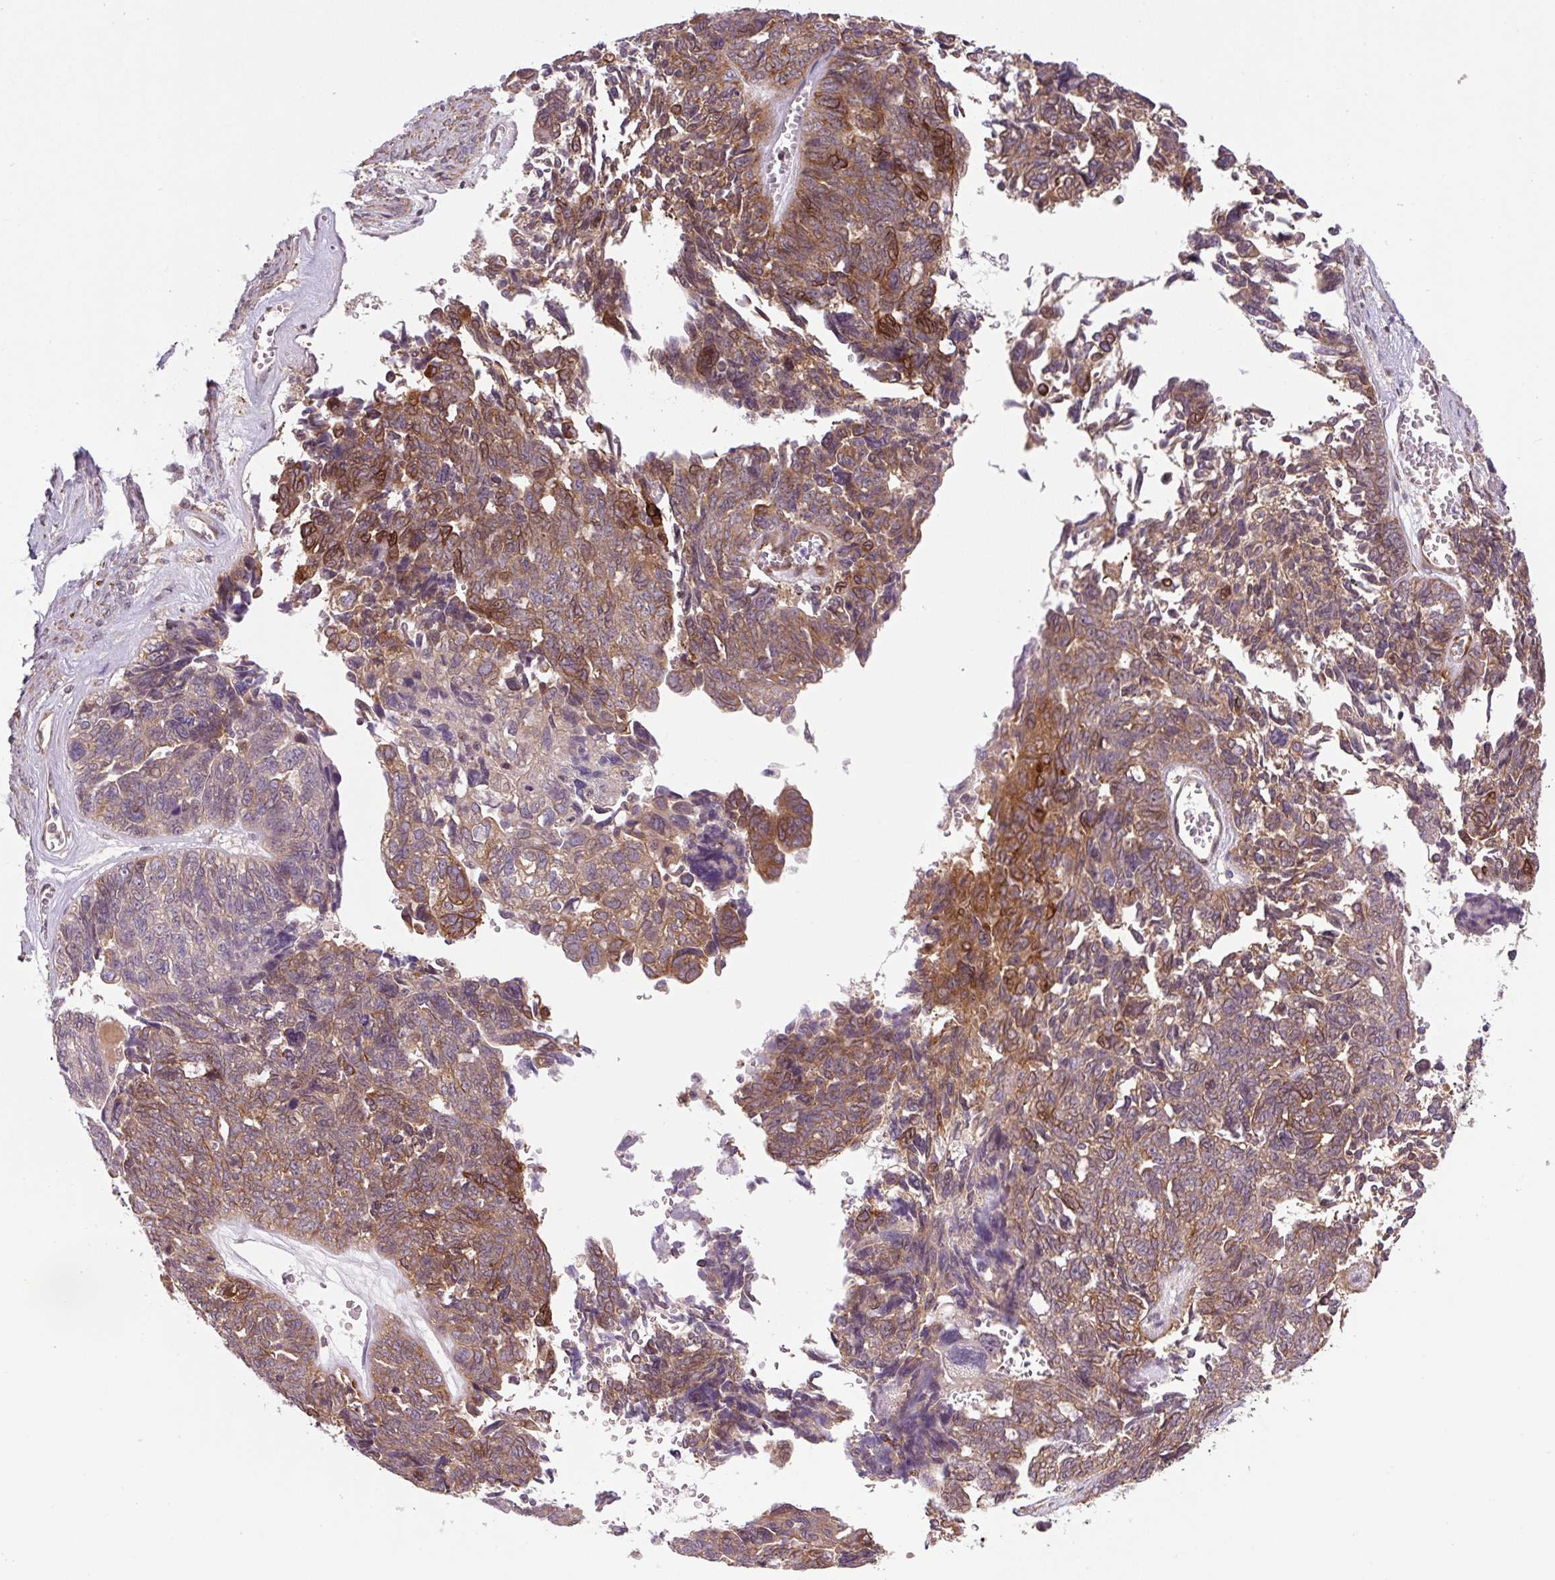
{"staining": {"intensity": "moderate", "quantity": ">75%", "location": "cytoplasmic/membranous"}, "tissue": "ovarian cancer", "cell_type": "Tumor cells", "image_type": "cancer", "snomed": [{"axis": "morphology", "description": "Cystadenocarcinoma, serous, NOS"}, {"axis": "topography", "description": "Ovary"}], "caption": "About >75% of tumor cells in human ovarian serous cystadenocarcinoma exhibit moderate cytoplasmic/membranous protein expression as visualized by brown immunohistochemical staining.", "gene": "SEPTIN10", "patient": {"sex": "female", "age": 79}}